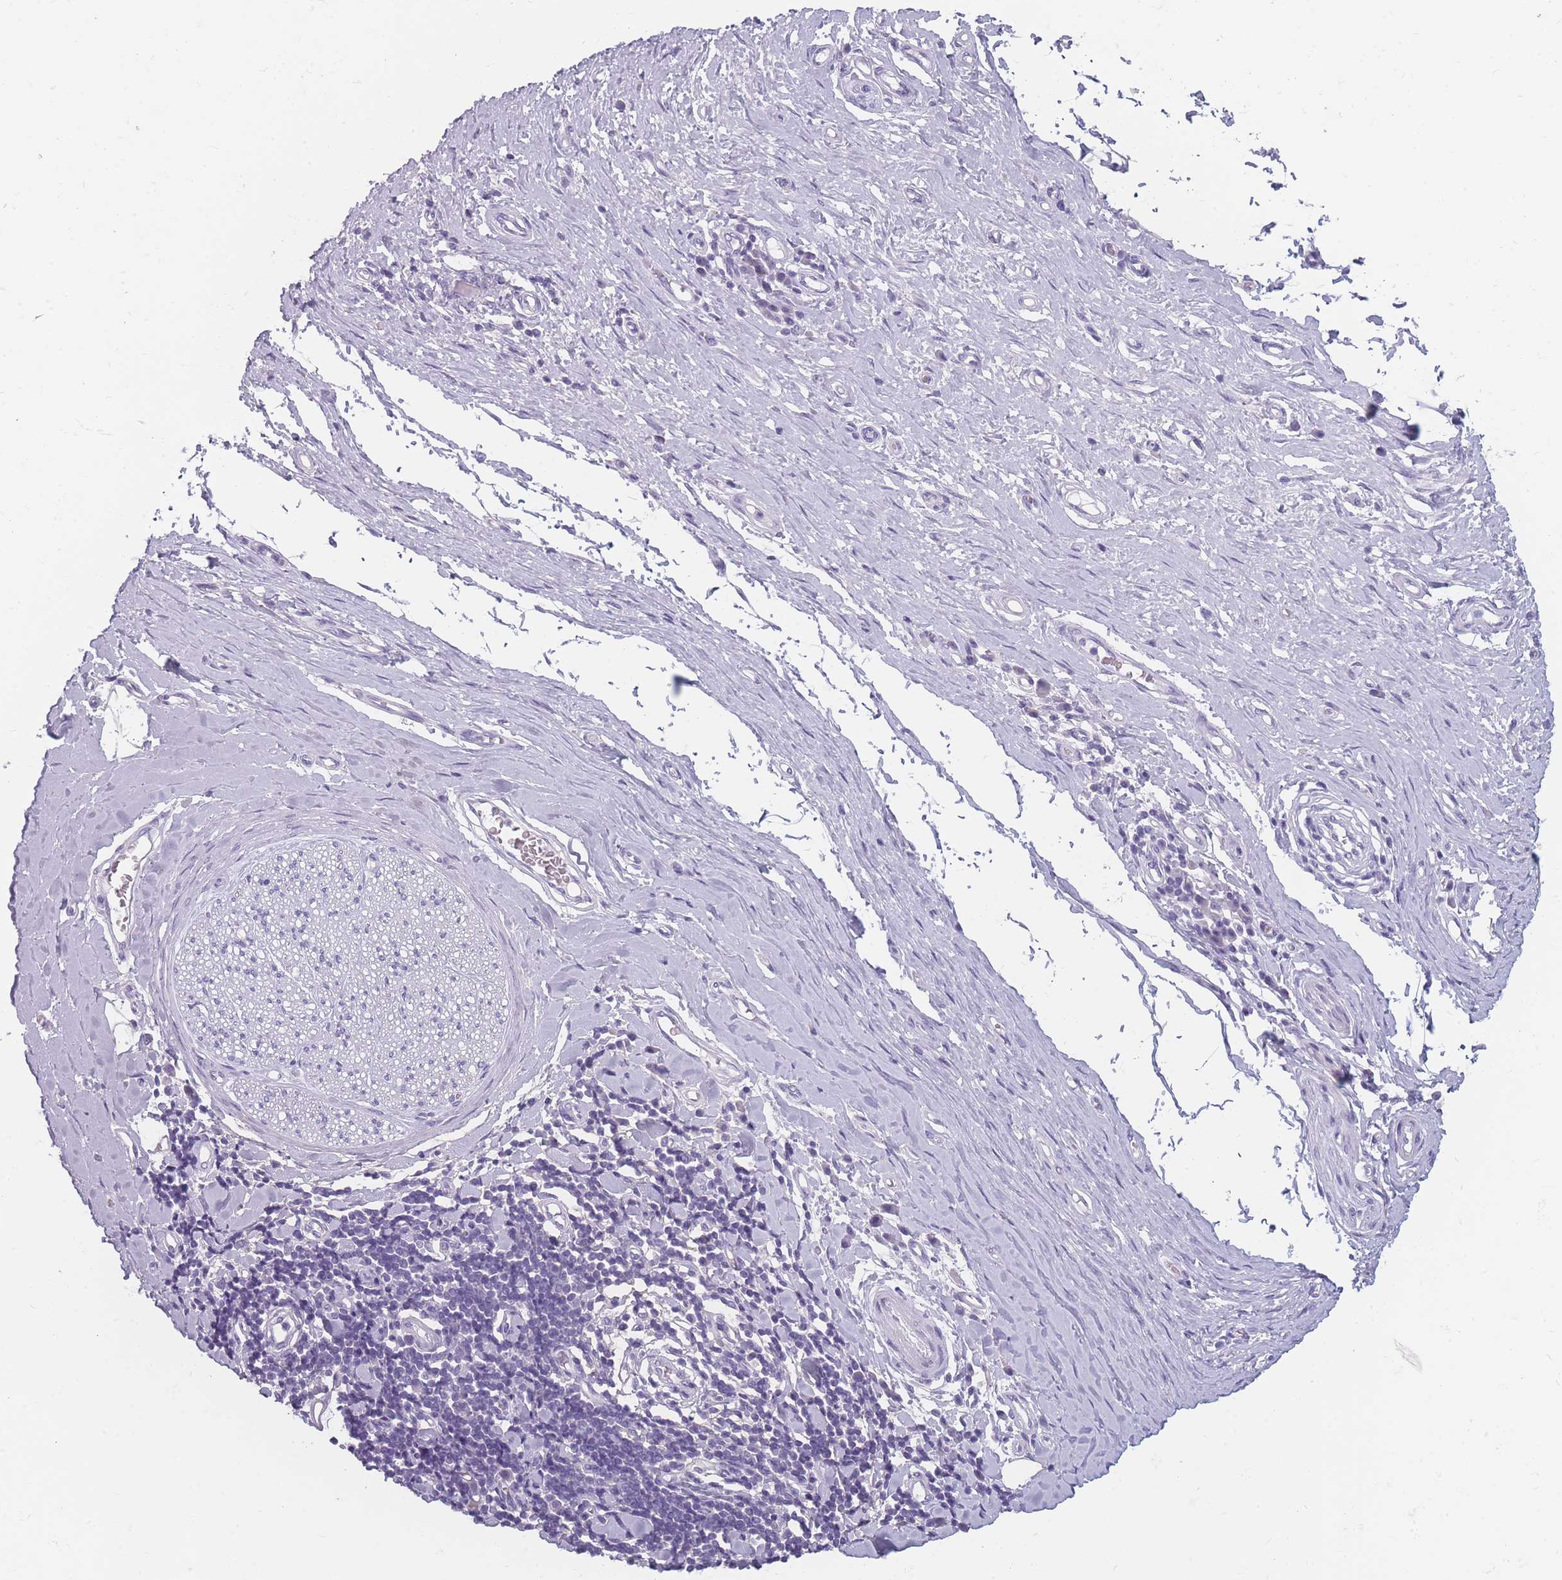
{"staining": {"intensity": "negative", "quantity": "none", "location": "none"}, "tissue": "adipose tissue", "cell_type": "Adipocytes", "image_type": "normal", "snomed": [{"axis": "morphology", "description": "Normal tissue, NOS"}, {"axis": "morphology", "description": "Adenocarcinoma, NOS"}, {"axis": "topography", "description": "Esophagus"}, {"axis": "topography", "description": "Stomach, upper"}, {"axis": "topography", "description": "Peripheral nerve tissue"}], "caption": "A high-resolution image shows IHC staining of normal adipose tissue, which shows no significant positivity in adipocytes.", "gene": "CCNO", "patient": {"sex": "male", "age": 62}}